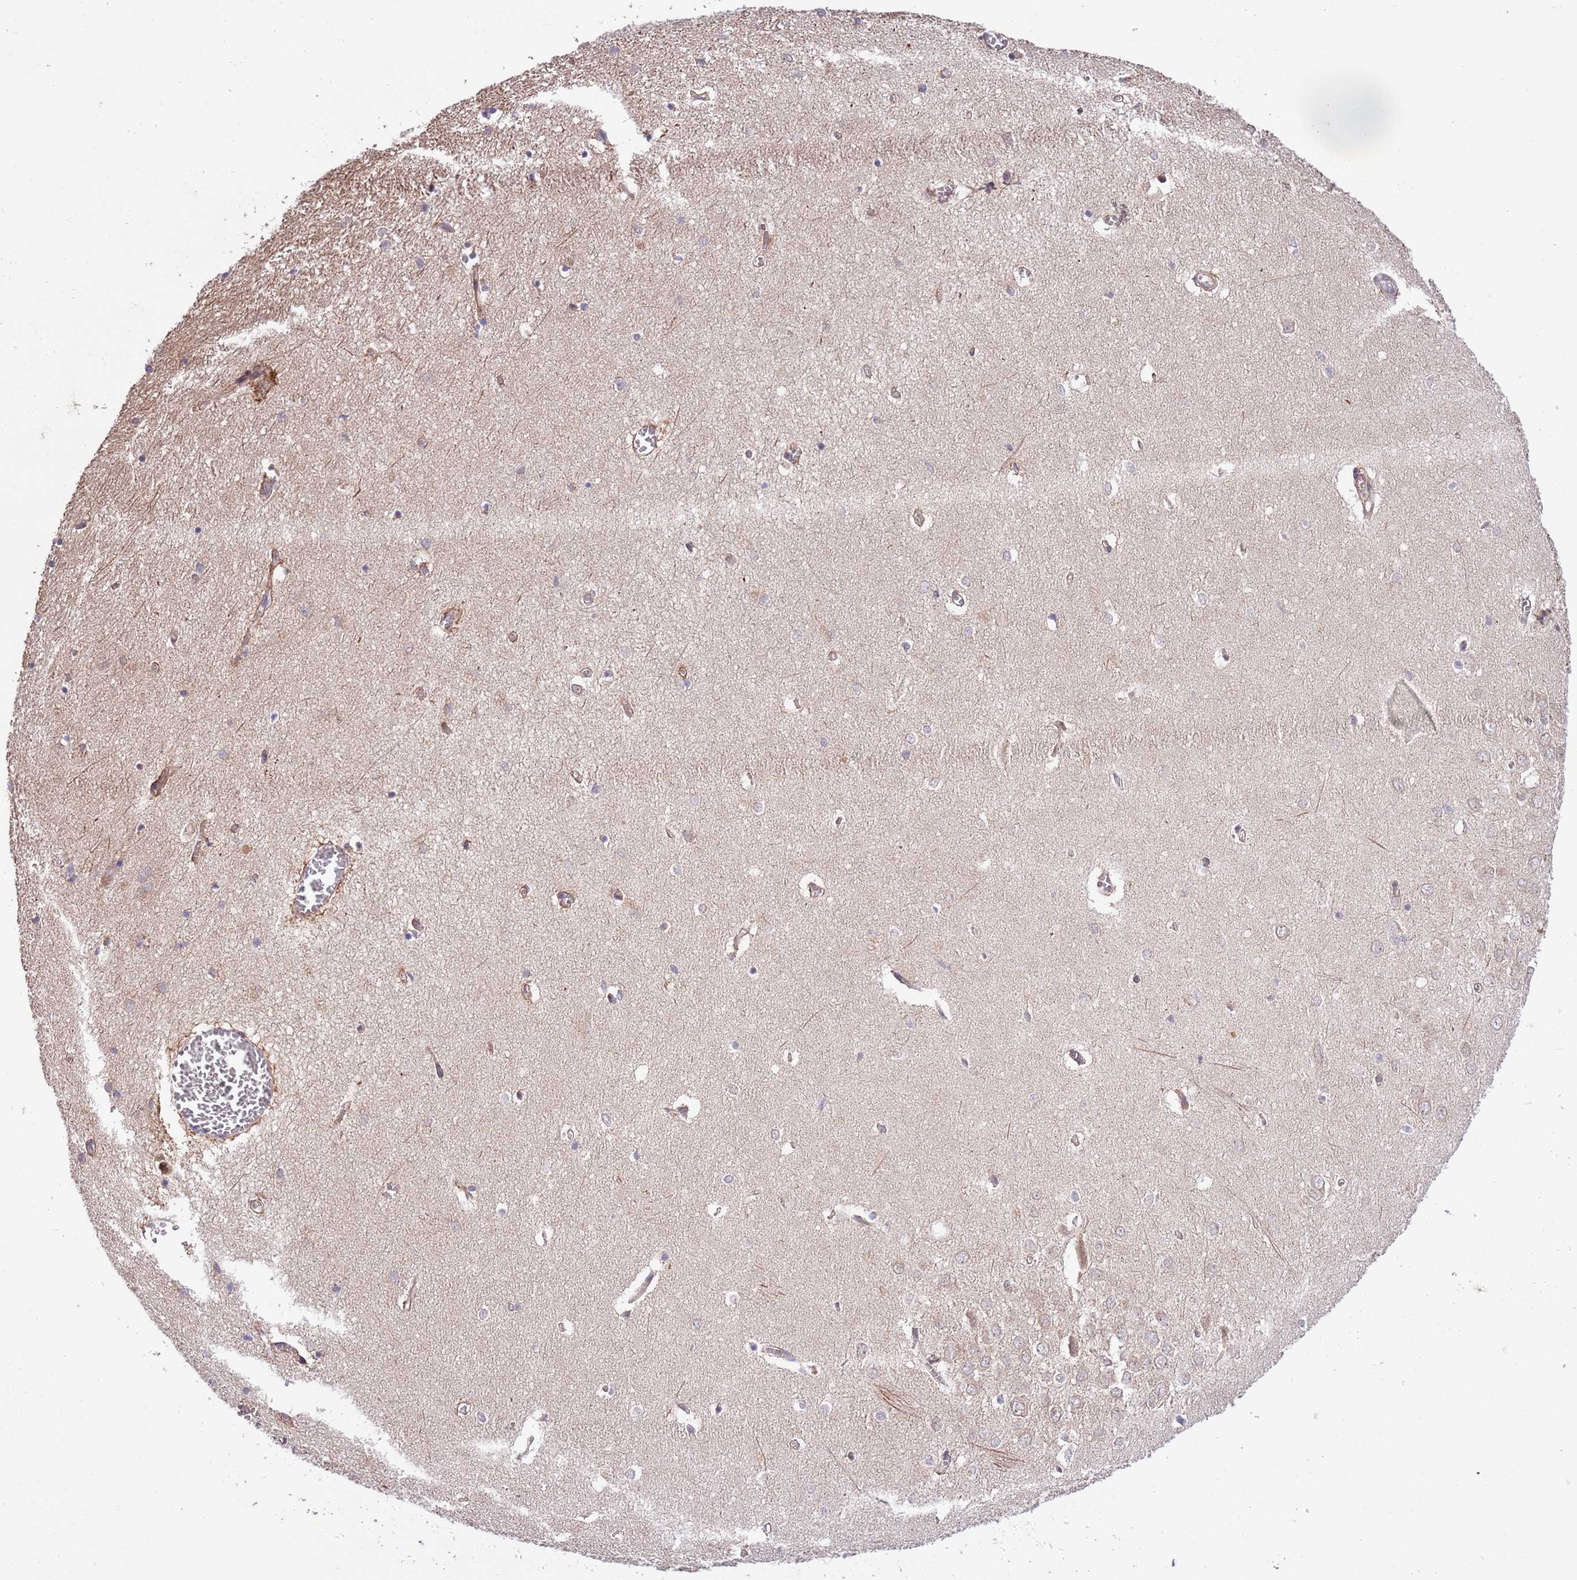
{"staining": {"intensity": "negative", "quantity": "none", "location": "none"}, "tissue": "hippocampus", "cell_type": "Glial cells", "image_type": "normal", "snomed": [{"axis": "morphology", "description": "Normal tissue, NOS"}, {"axis": "topography", "description": "Hippocampus"}], "caption": "The histopathology image demonstrates no staining of glial cells in benign hippocampus. (DAB (3,3'-diaminobenzidine) IHC with hematoxylin counter stain).", "gene": "MFNG", "patient": {"sex": "female", "age": 64}}